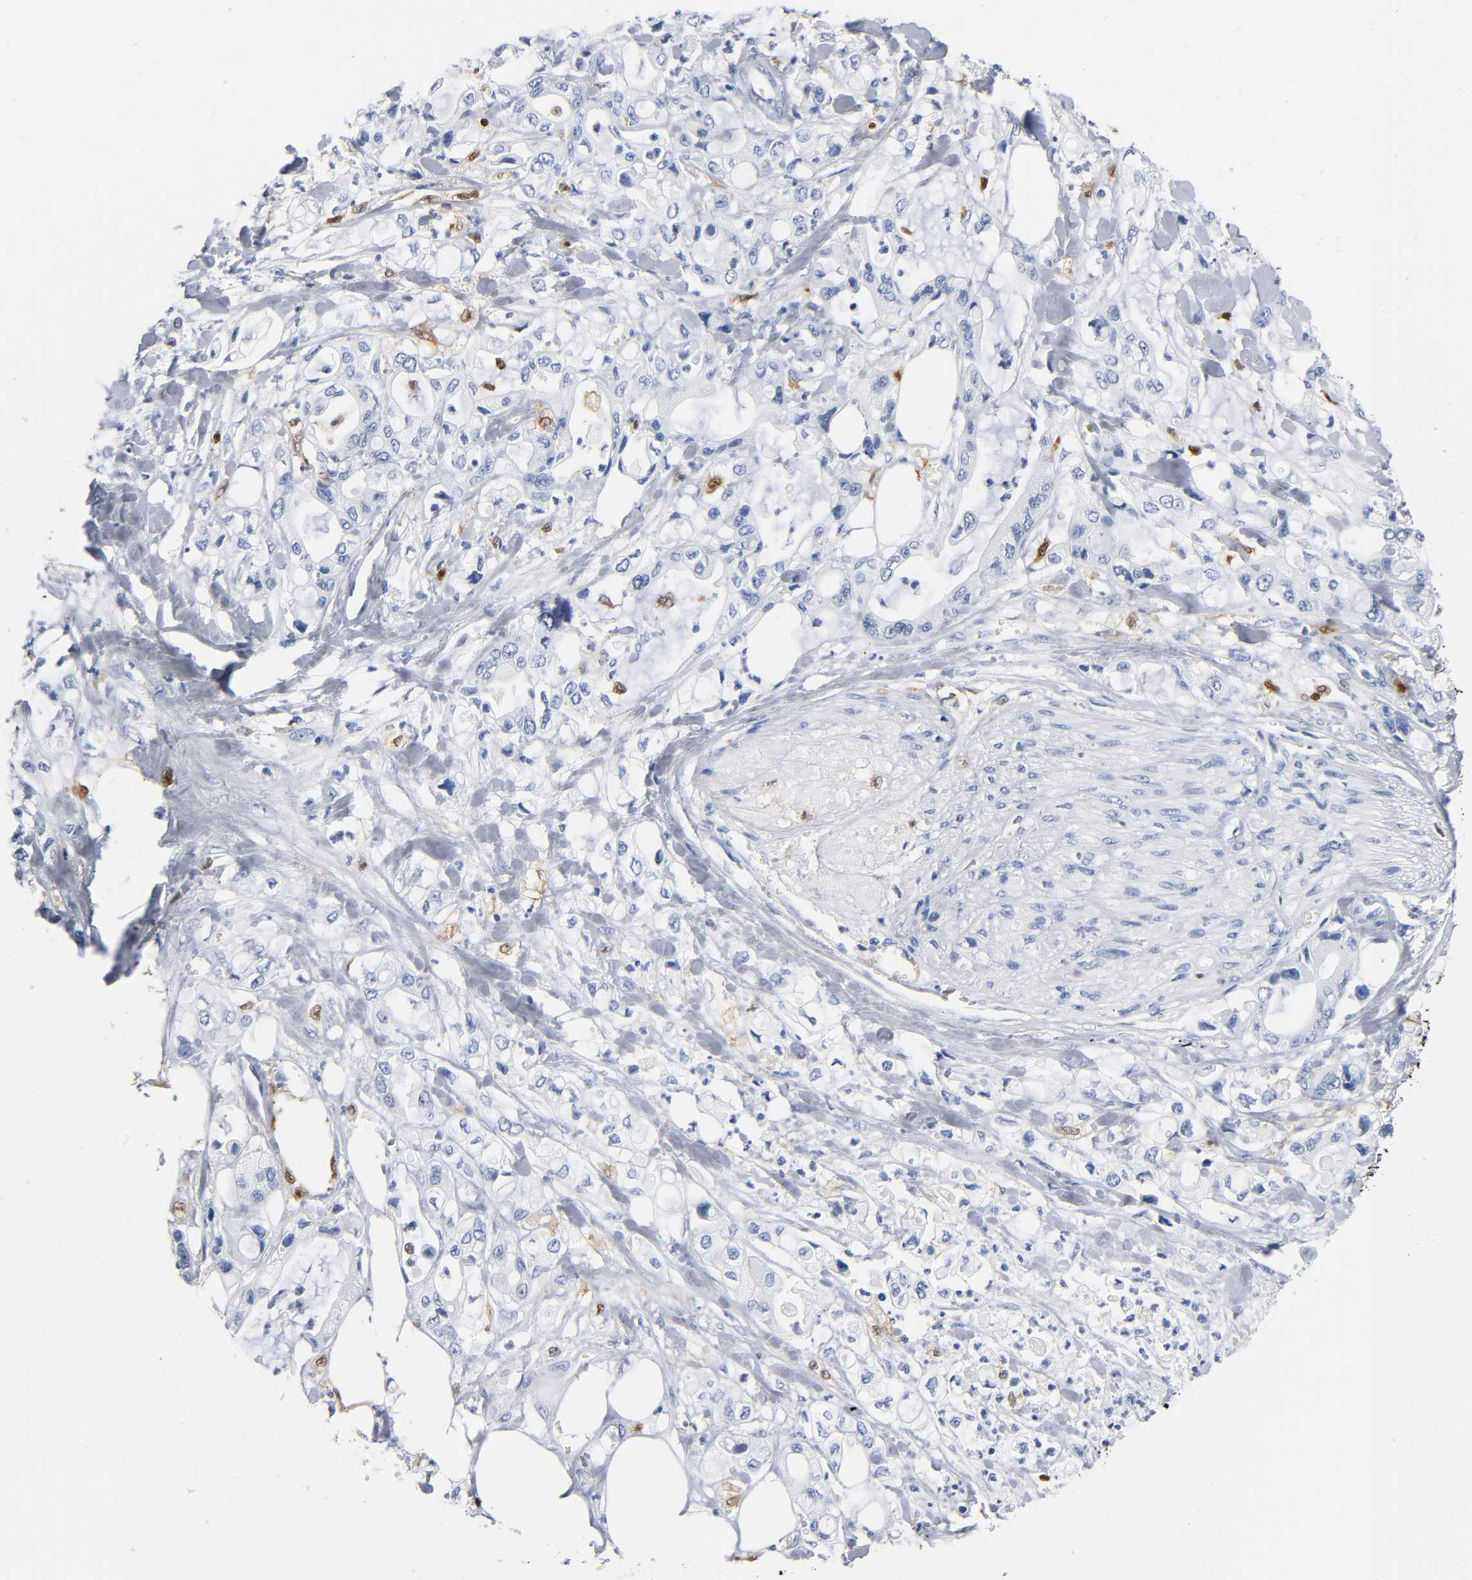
{"staining": {"intensity": "negative", "quantity": "none", "location": "none"}, "tissue": "pancreatic cancer", "cell_type": "Tumor cells", "image_type": "cancer", "snomed": [{"axis": "morphology", "description": "Adenocarcinoma, NOS"}, {"axis": "topography", "description": "Pancreas"}], "caption": "A high-resolution photomicrograph shows immunohistochemistry (IHC) staining of pancreatic cancer, which demonstrates no significant expression in tumor cells.", "gene": "DOK2", "patient": {"sex": "male", "age": 70}}